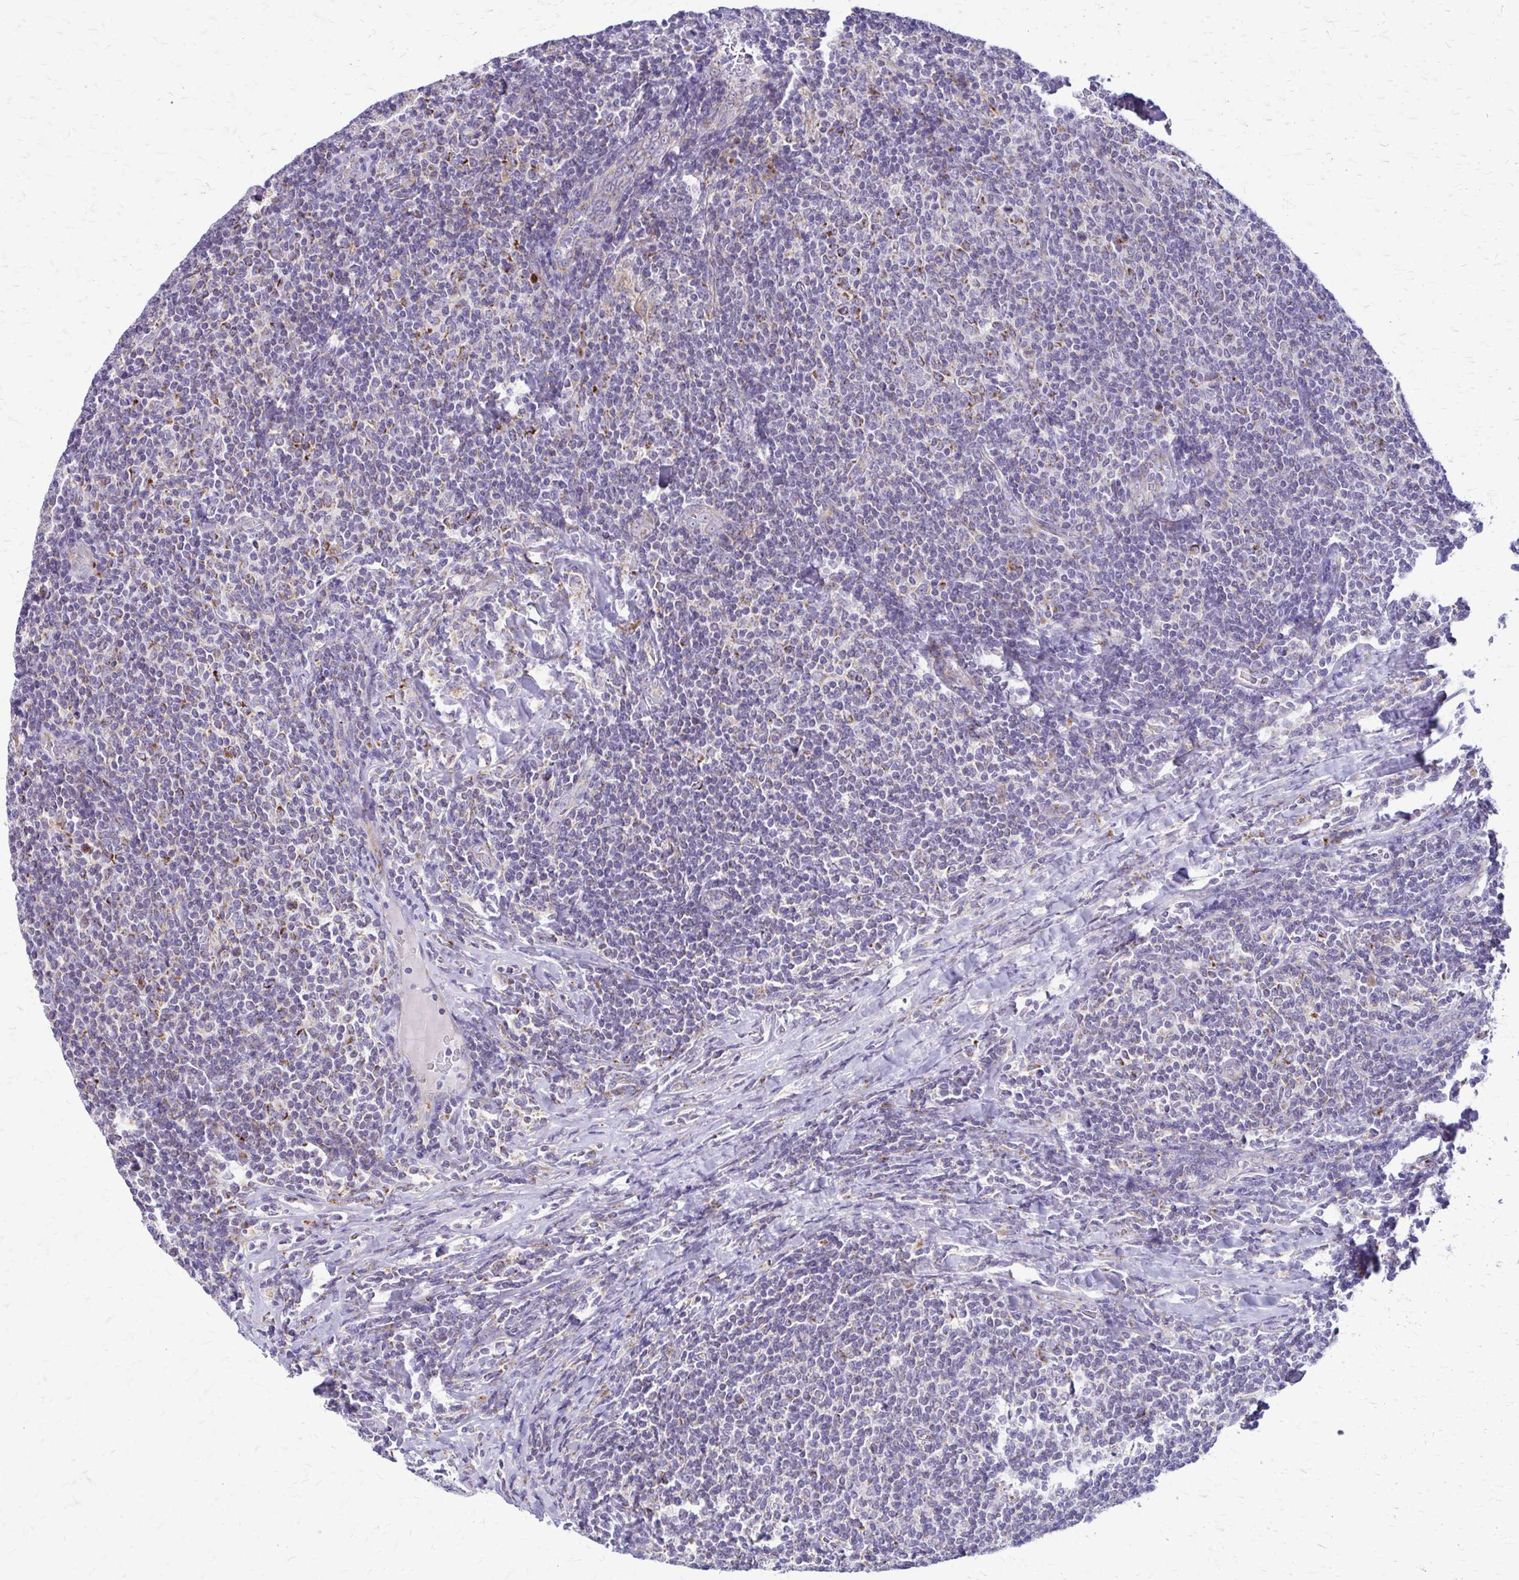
{"staining": {"intensity": "negative", "quantity": "none", "location": "none"}, "tissue": "lymphoma", "cell_type": "Tumor cells", "image_type": "cancer", "snomed": [{"axis": "morphology", "description": "Malignant lymphoma, non-Hodgkin's type, Low grade"}, {"axis": "topography", "description": "Lymph node"}], "caption": "A photomicrograph of human low-grade malignant lymphoma, non-Hodgkin's type is negative for staining in tumor cells.", "gene": "SAMD13", "patient": {"sex": "male", "age": 52}}